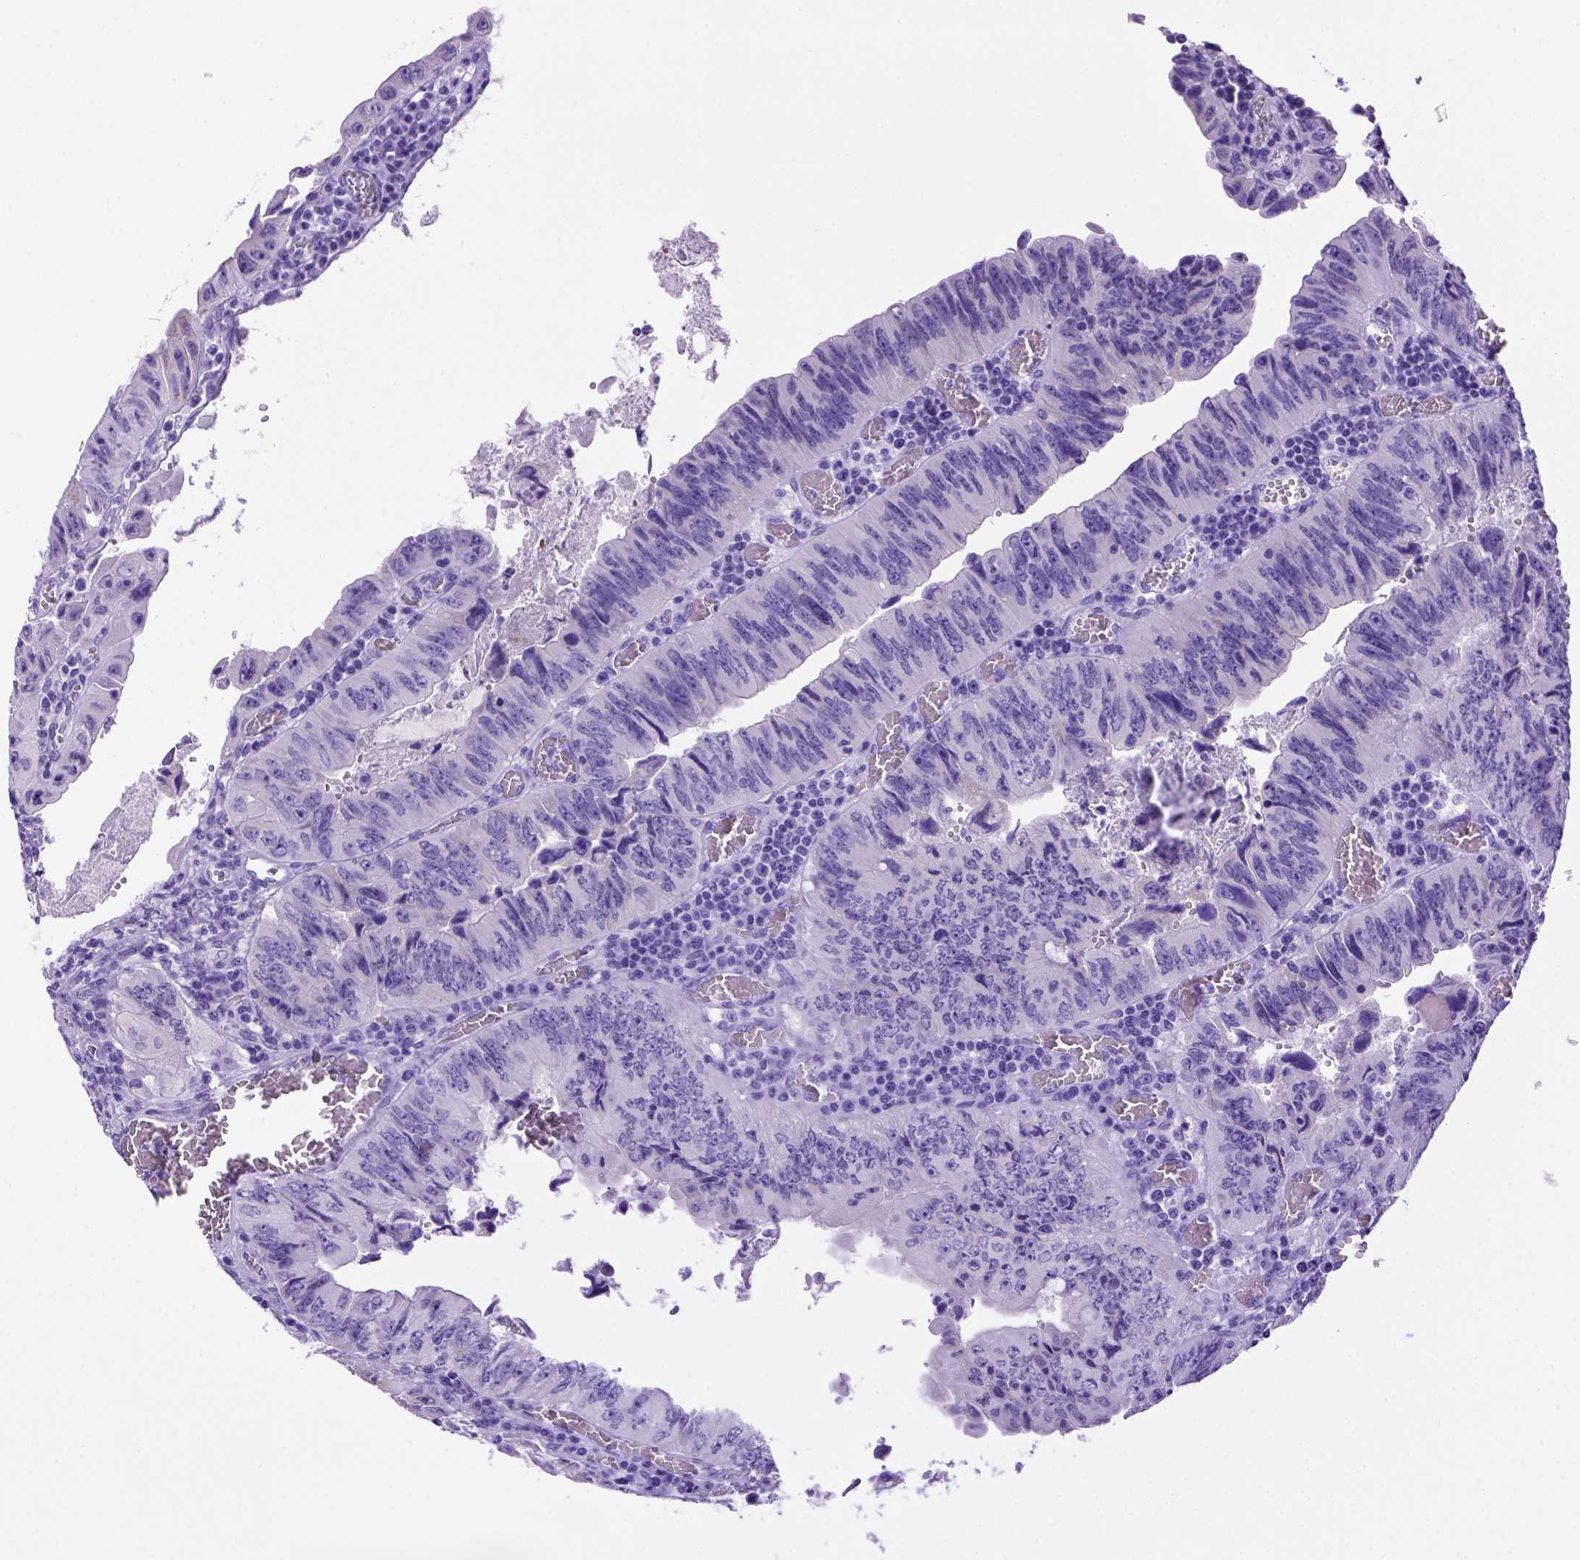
{"staining": {"intensity": "negative", "quantity": "none", "location": "none"}, "tissue": "colorectal cancer", "cell_type": "Tumor cells", "image_type": "cancer", "snomed": [{"axis": "morphology", "description": "Adenocarcinoma, NOS"}, {"axis": "topography", "description": "Colon"}], "caption": "Photomicrograph shows no protein expression in tumor cells of colorectal adenocarcinoma tissue.", "gene": "MEOX2", "patient": {"sex": "female", "age": 84}}